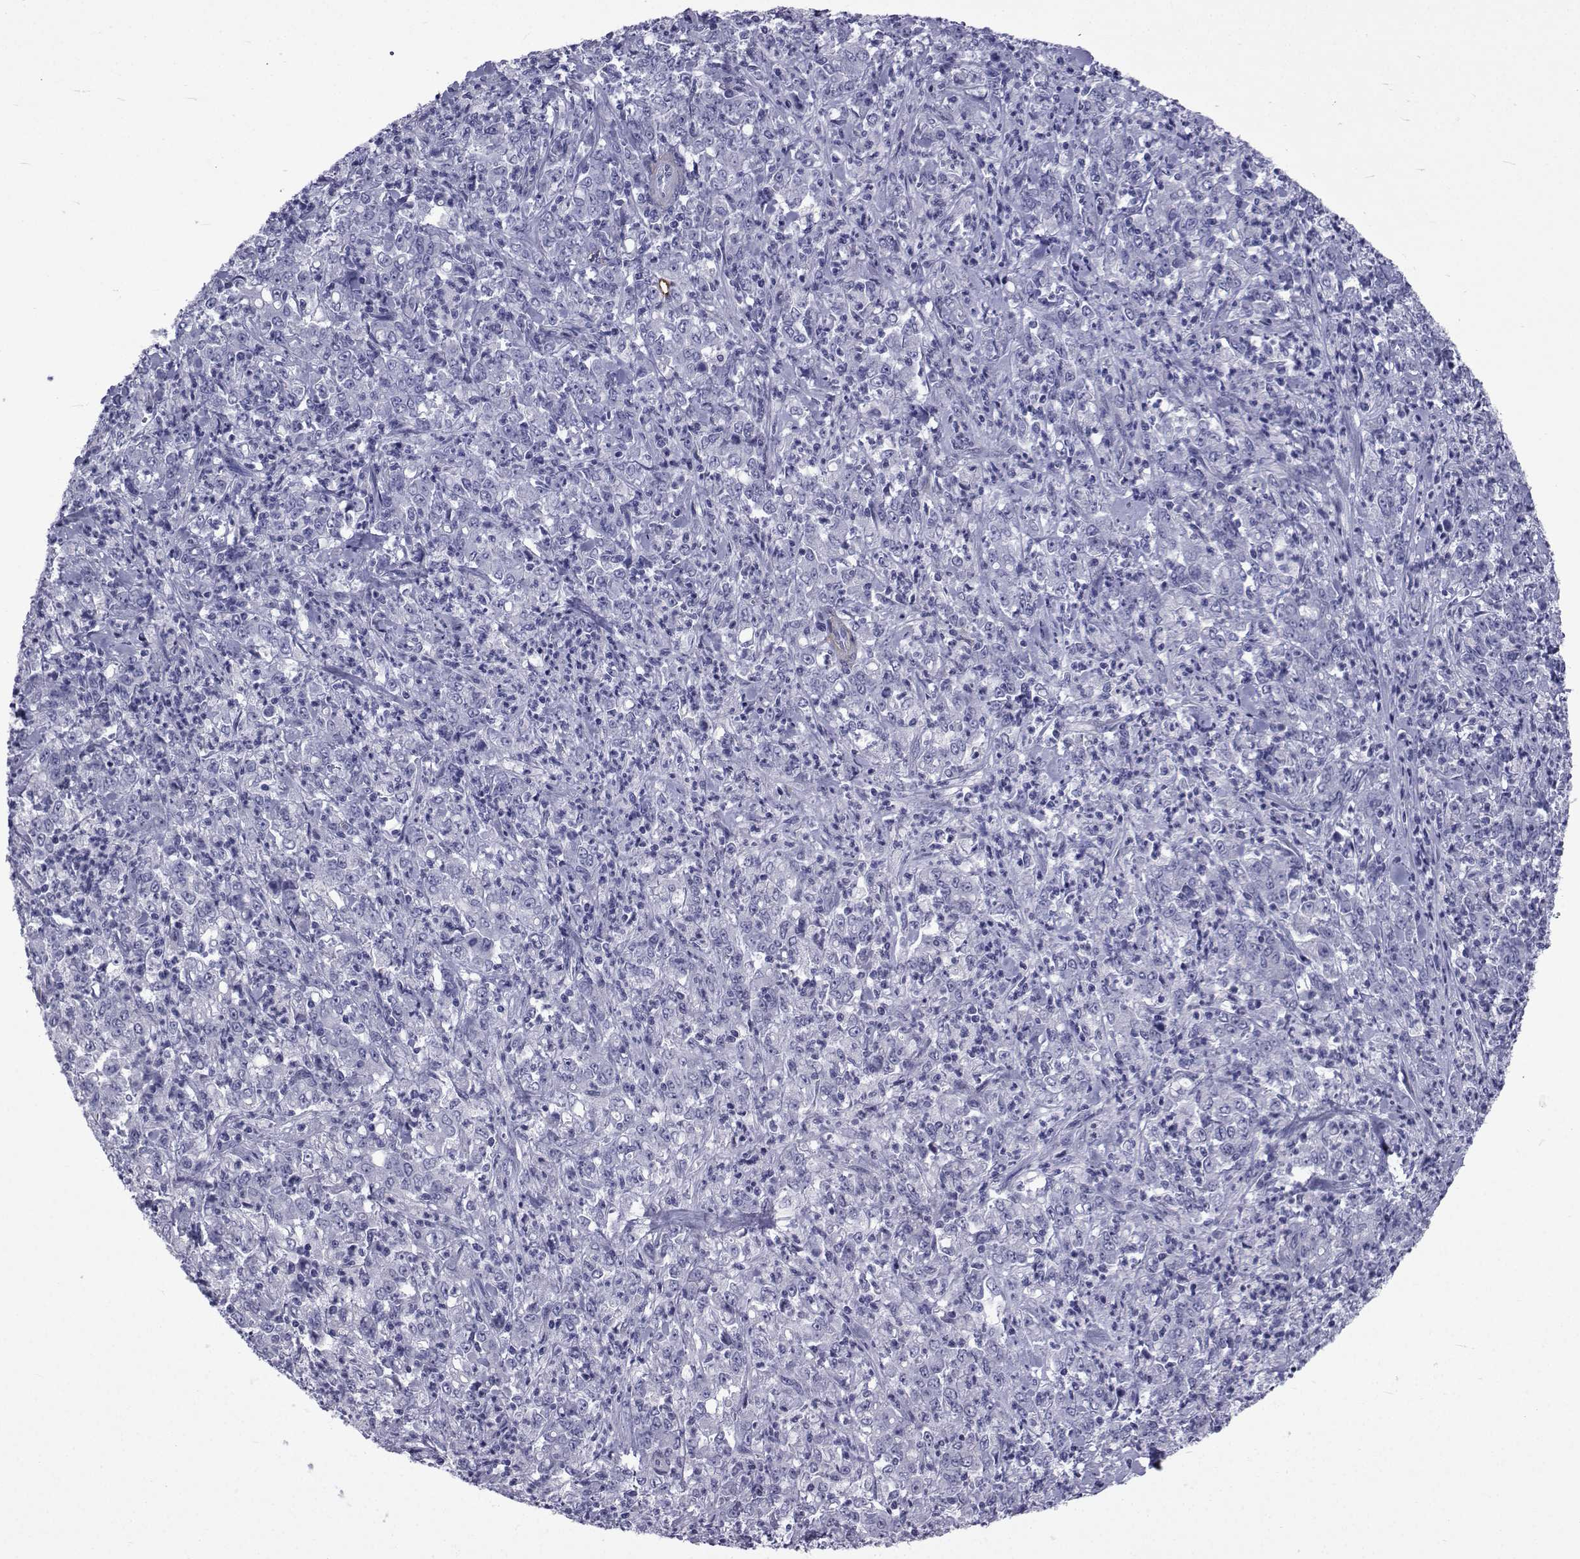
{"staining": {"intensity": "negative", "quantity": "none", "location": "none"}, "tissue": "stomach cancer", "cell_type": "Tumor cells", "image_type": "cancer", "snomed": [{"axis": "morphology", "description": "Adenocarcinoma, NOS"}, {"axis": "topography", "description": "Stomach, lower"}], "caption": "Image shows no protein positivity in tumor cells of stomach adenocarcinoma tissue.", "gene": "SPANXD", "patient": {"sex": "female", "age": 71}}